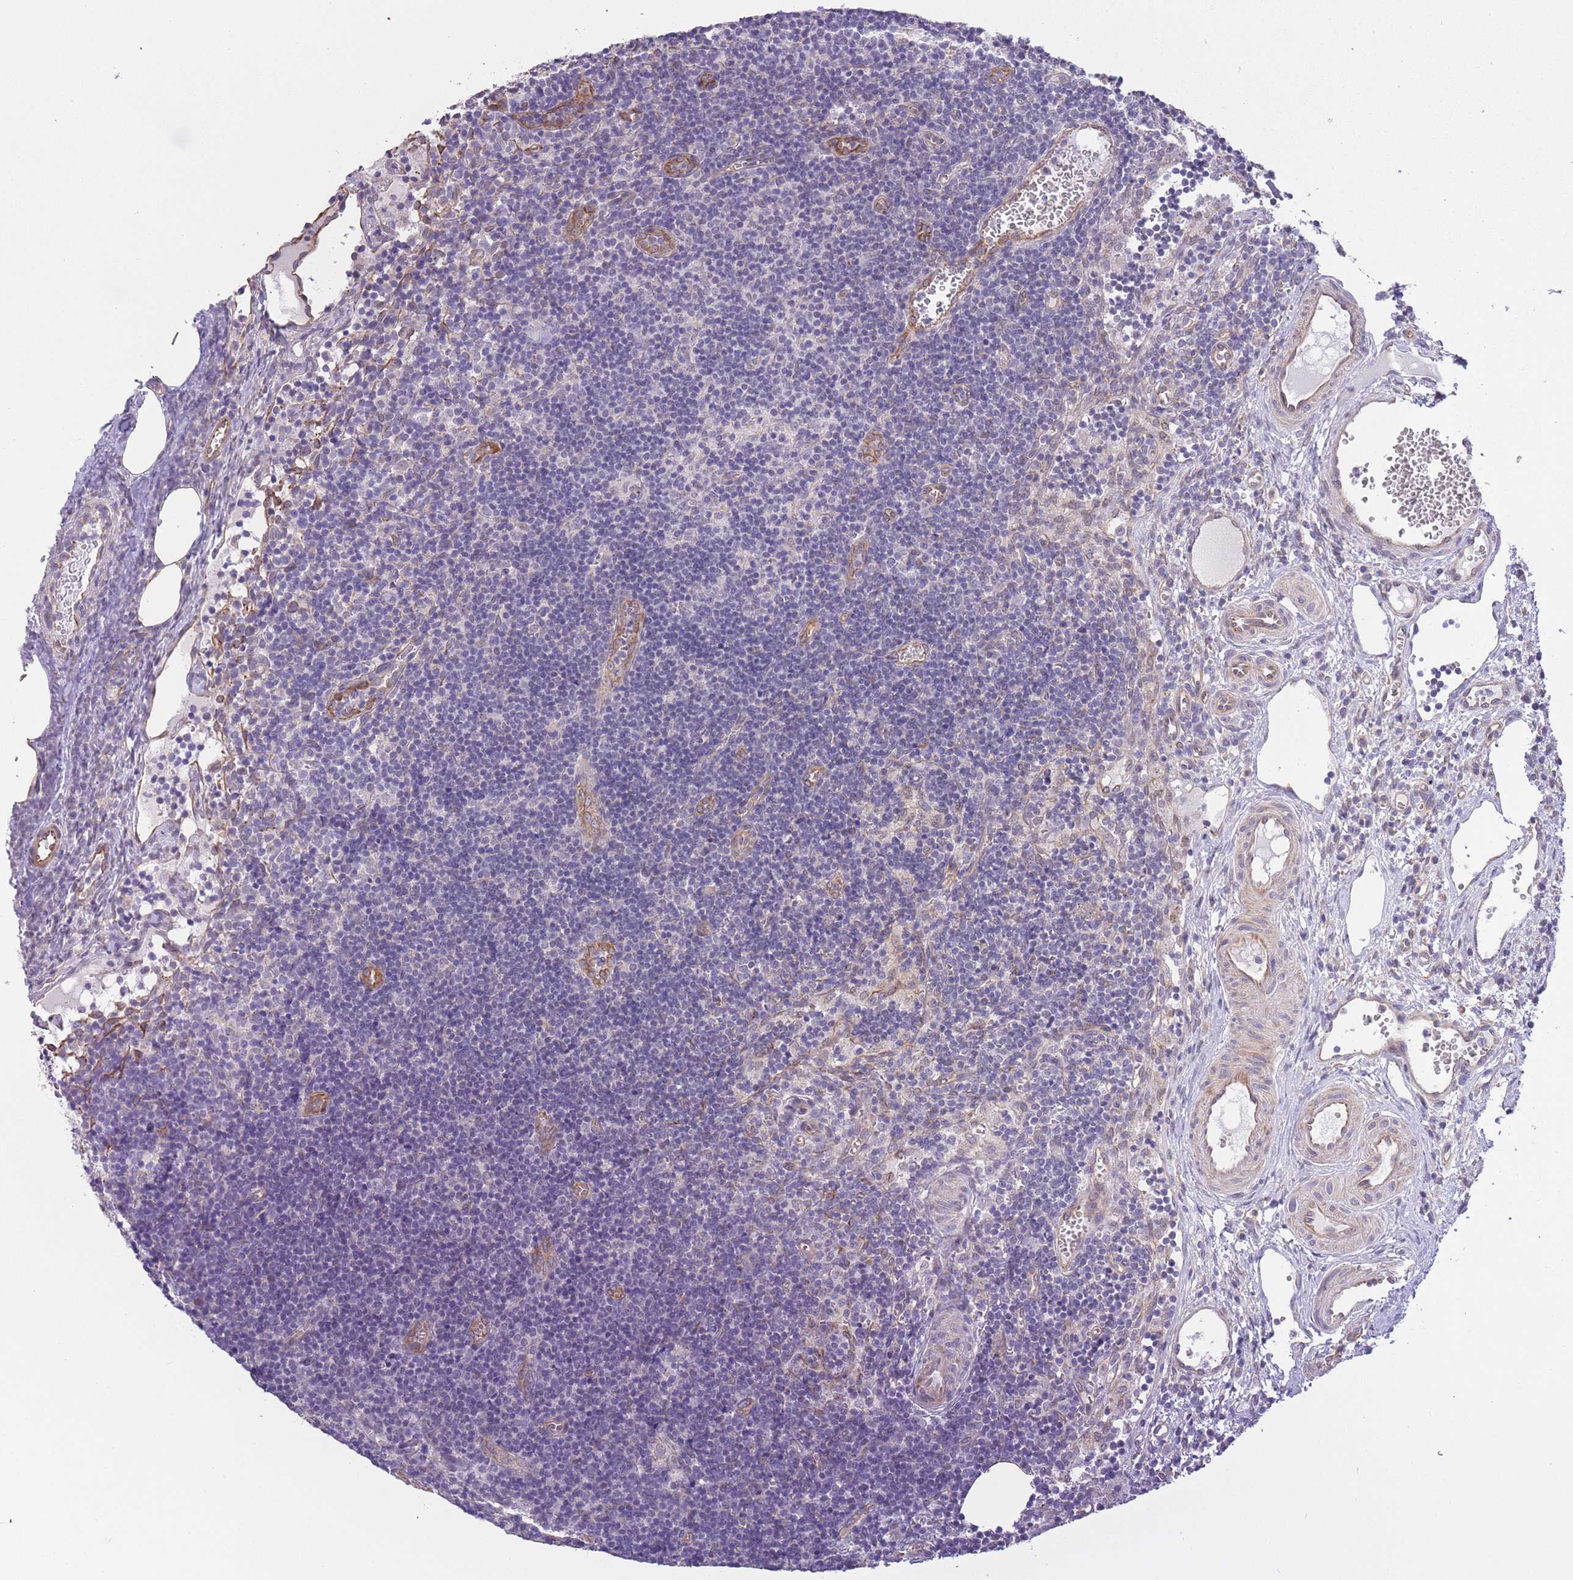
{"staining": {"intensity": "negative", "quantity": "none", "location": "none"}, "tissue": "lymph node", "cell_type": "Germinal center cells", "image_type": "normal", "snomed": [{"axis": "morphology", "description": "Normal tissue, NOS"}, {"axis": "topography", "description": "Lymph node"}], "caption": "DAB (3,3'-diaminobenzidine) immunohistochemical staining of benign lymph node displays no significant expression in germinal center cells. (Immunohistochemistry (ihc), brightfield microscopy, high magnification).", "gene": "CTBP1", "patient": {"sex": "female", "age": 37}}